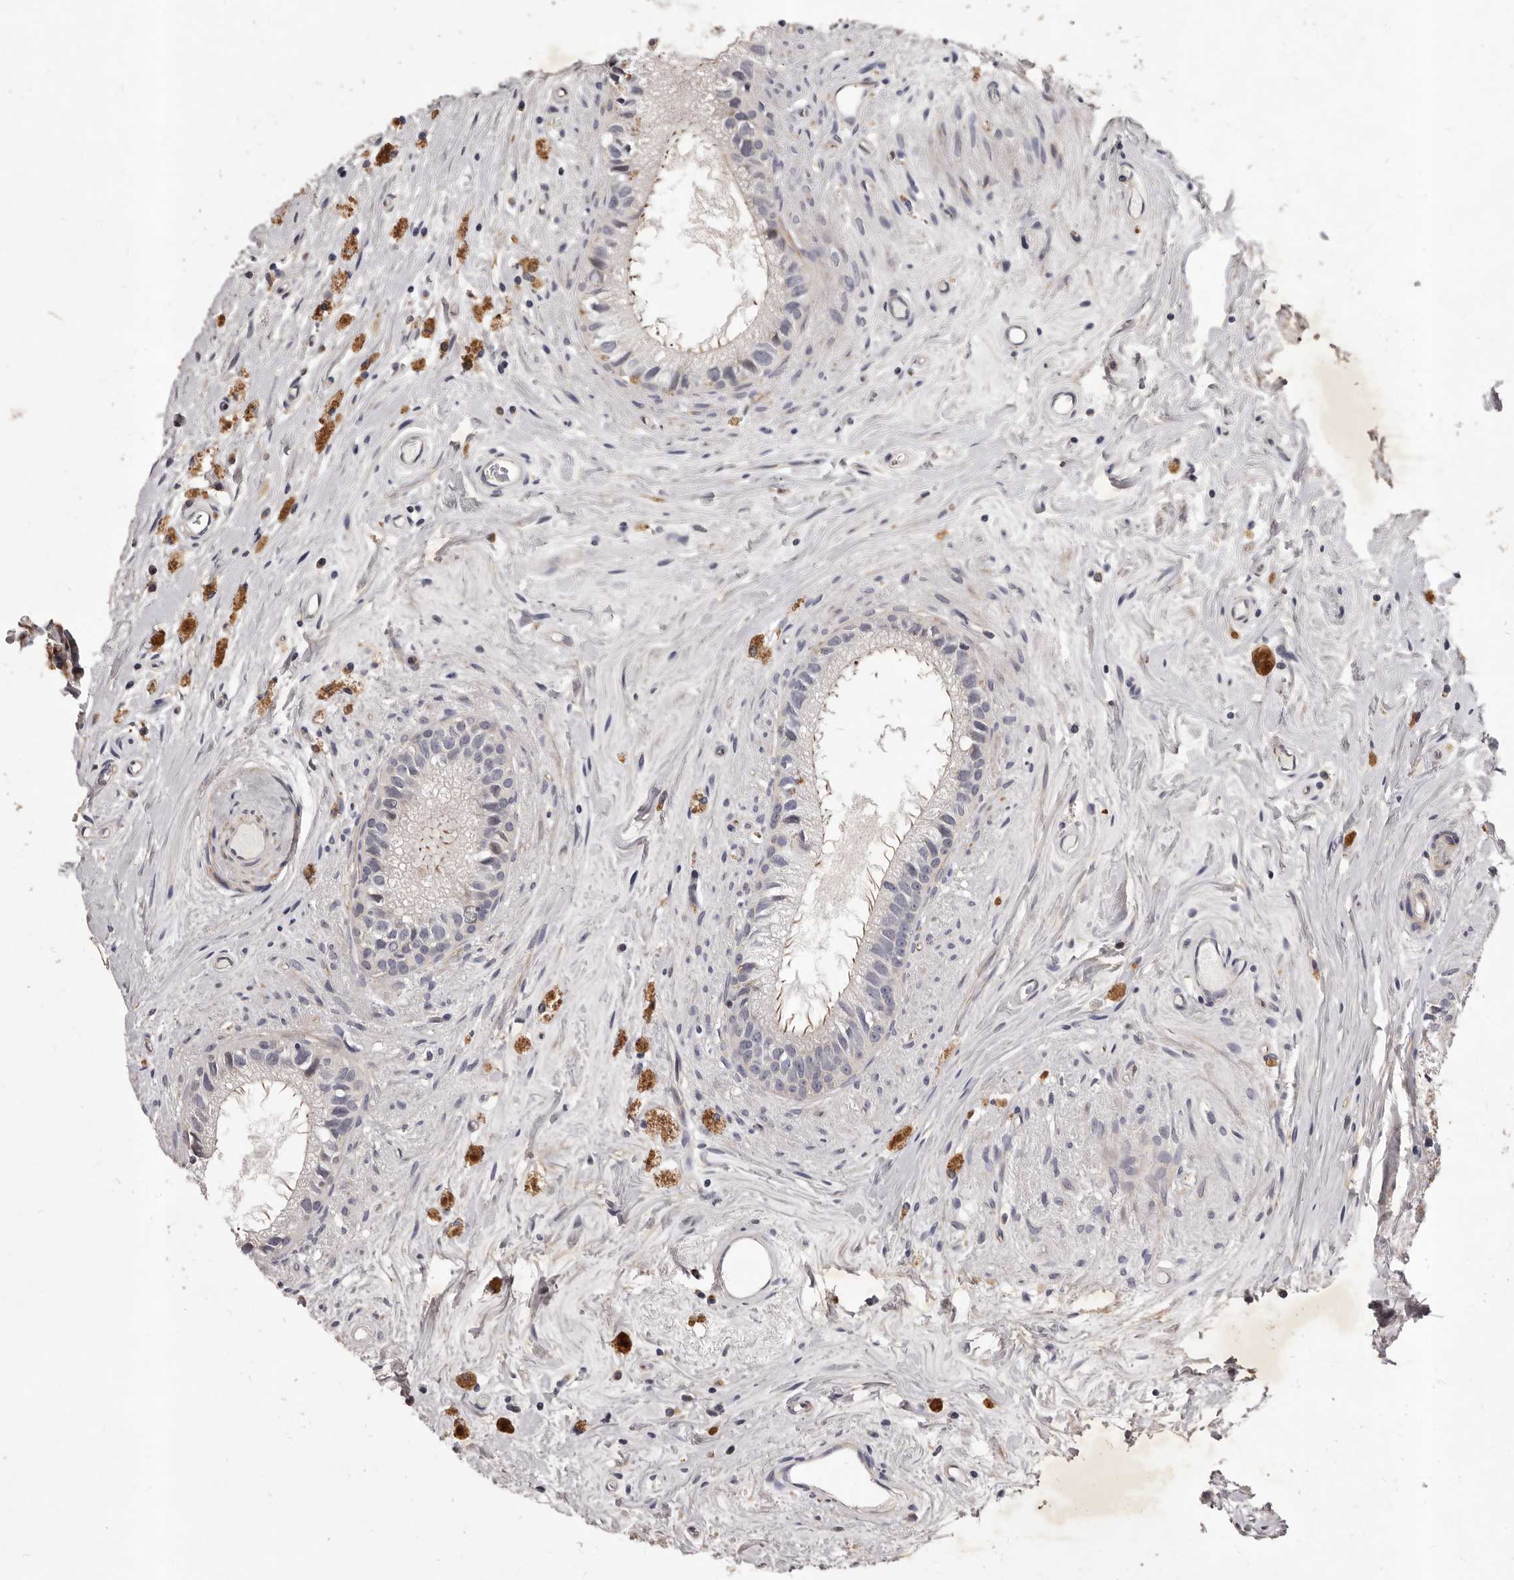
{"staining": {"intensity": "moderate", "quantity": "<25%", "location": "cytoplasmic/membranous"}, "tissue": "epididymis", "cell_type": "Glandular cells", "image_type": "normal", "snomed": [{"axis": "morphology", "description": "Normal tissue, NOS"}, {"axis": "topography", "description": "Epididymis"}], "caption": "An image showing moderate cytoplasmic/membranous staining in approximately <25% of glandular cells in benign epididymis, as visualized by brown immunohistochemical staining.", "gene": "ALPK1", "patient": {"sex": "male", "age": 80}}